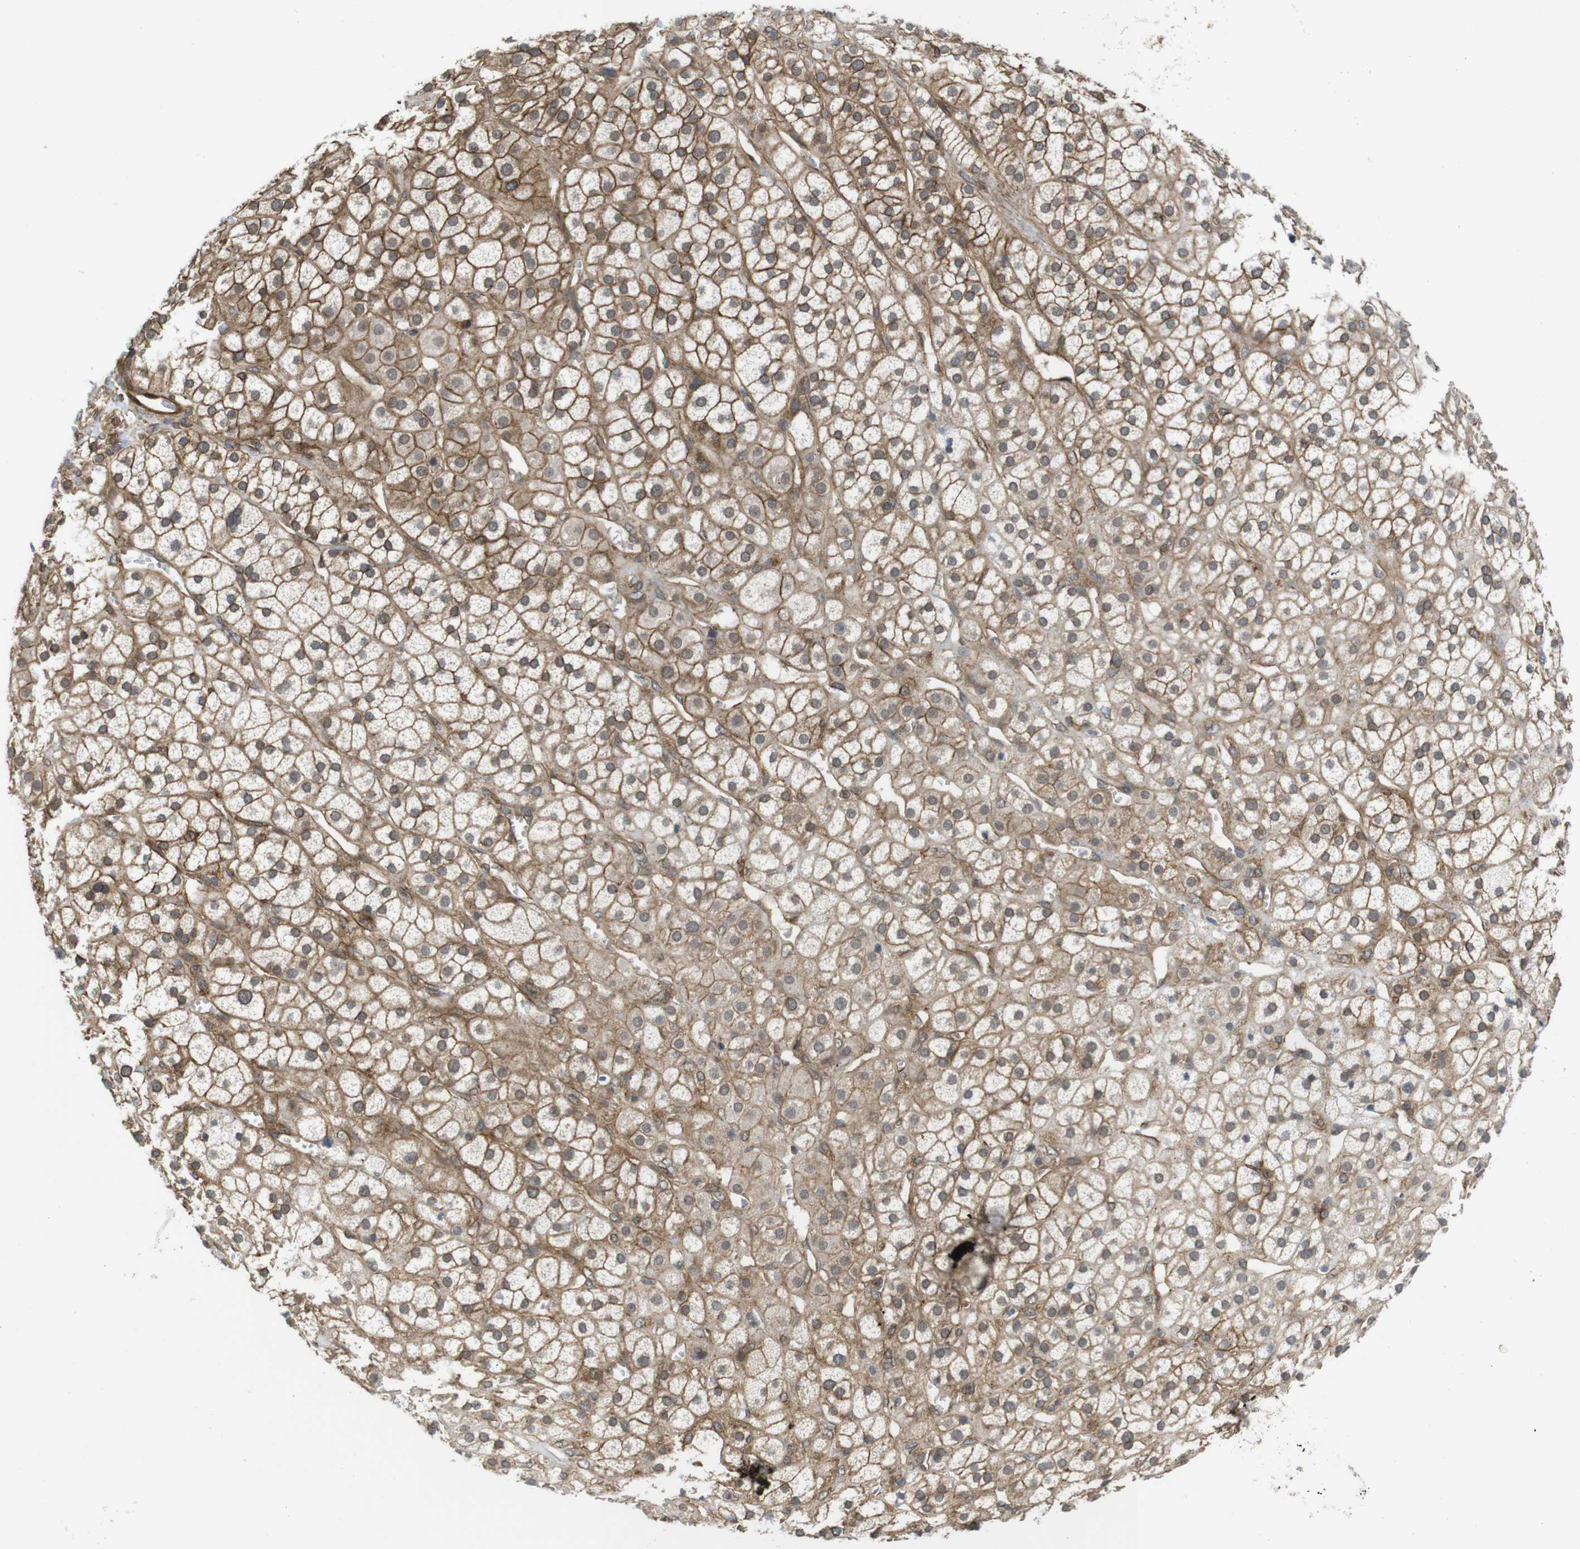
{"staining": {"intensity": "moderate", "quantity": ">75%", "location": "cytoplasmic/membranous"}, "tissue": "adrenal gland", "cell_type": "Glandular cells", "image_type": "normal", "snomed": [{"axis": "morphology", "description": "Normal tissue, NOS"}, {"axis": "topography", "description": "Adrenal gland"}], "caption": "An image of adrenal gland stained for a protein demonstrates moderate cytoplasmic/membranous brown staining in glandular cells. Immunohistochemistry (ihc) stains the protein in brown and the nuclei are stained blue.", "gene": "ZDHHC5", "patient": {"sex": "male", "age": 56}}